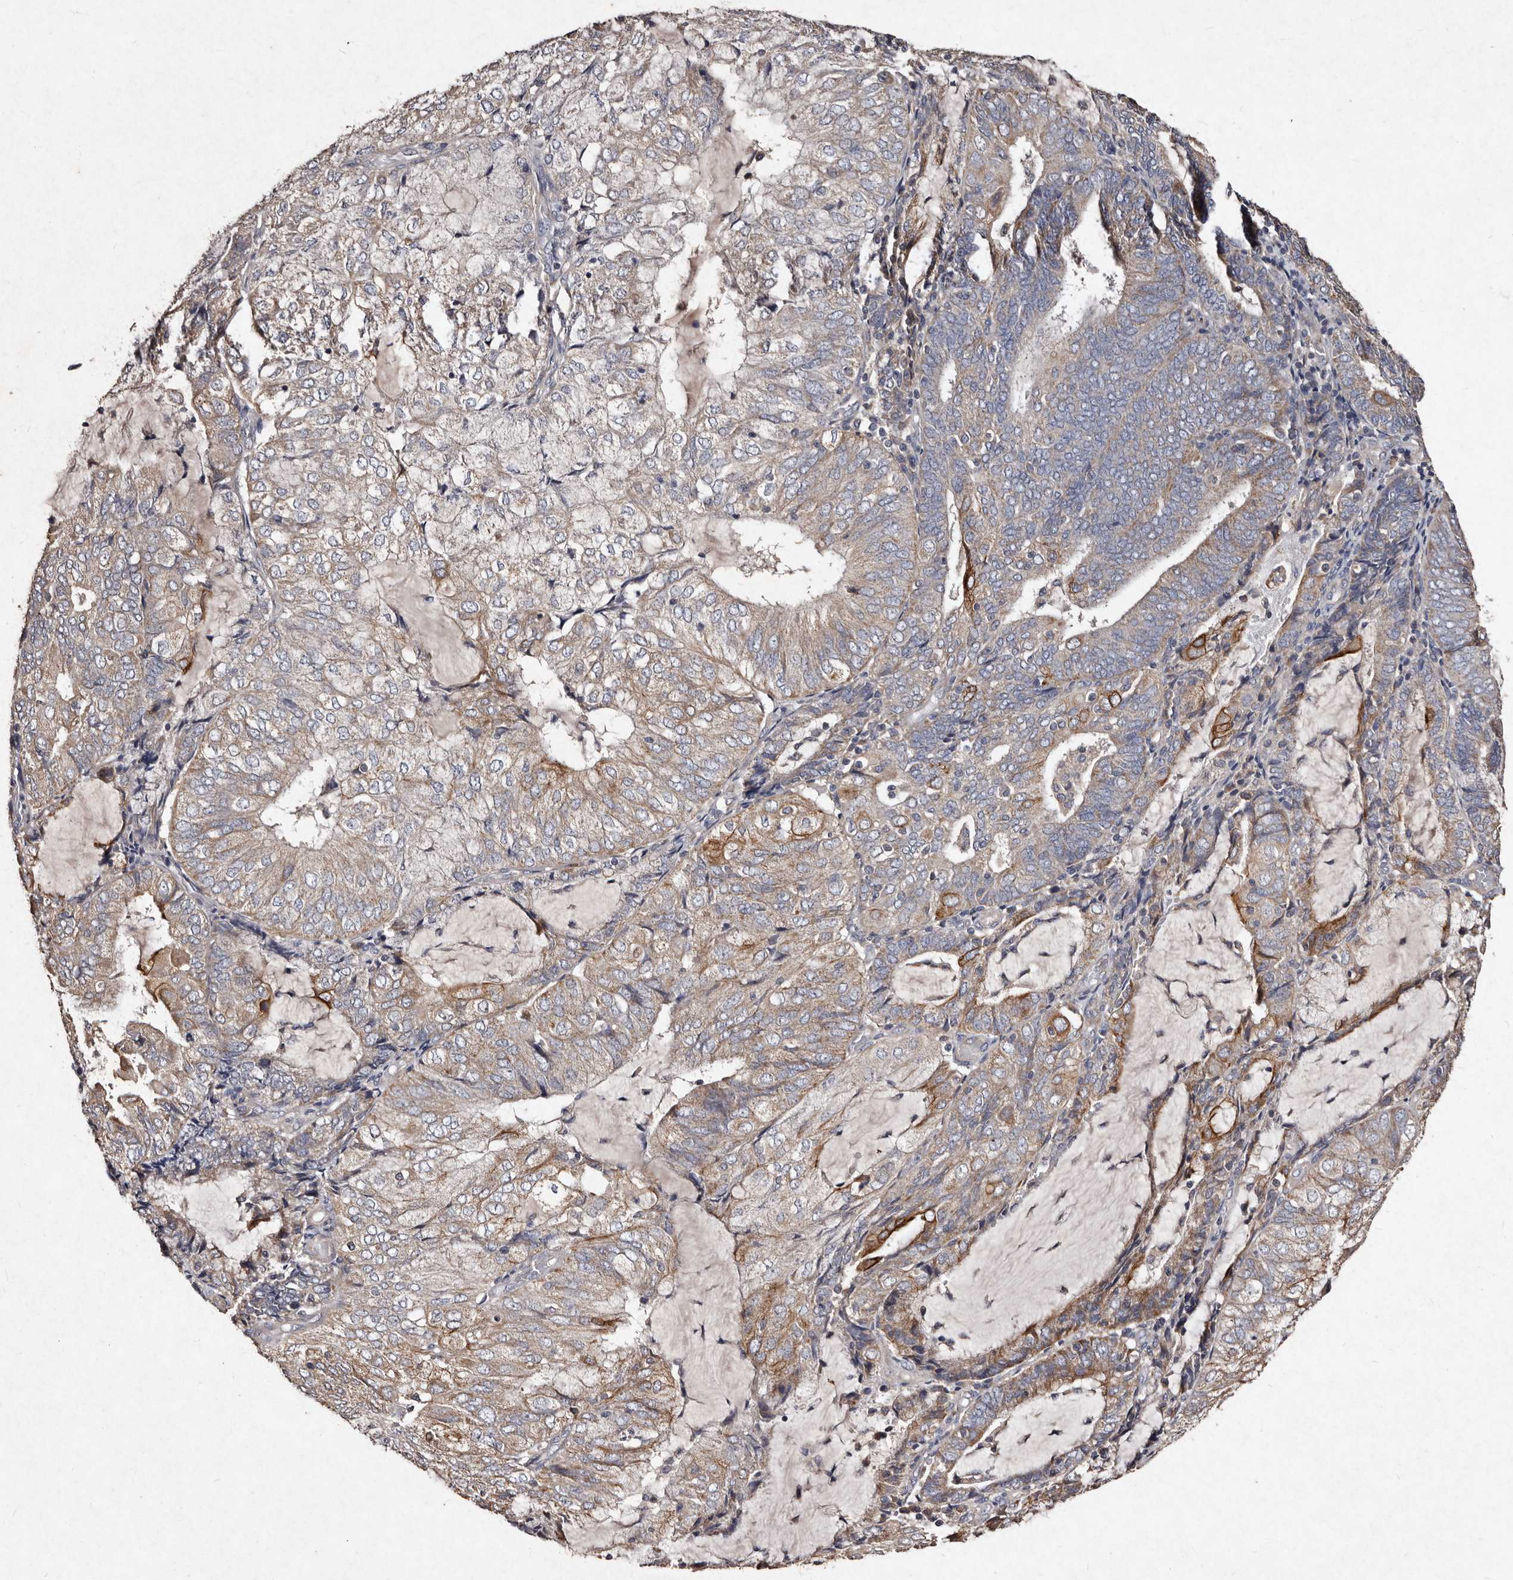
{"staining": {"intensity": "moderate", "quantity": "<25%", "location": "cytoplasmic/membranous"}, "tissue": "endometrial cancer", "cell_type": "Tumor cells", "image_type": "cancer", "snomed": [{"axis": "morphology", "description": "Adenocarcinoma, NOS"}, {"axis": "topography", "description": "Endometrium"}], "caption": "A brown stain highlights moderate cytoplasmic/membranous expression of a protein in endometrial cancer (adenocarcinoma) tumor cells. The staining is performed using DAB brown chromogen to label protein expression. The nuclei are counter-stained blue using hematoxylin.", "gene": "TFB1M", "patient": {"sex": "female", "age": 81}}